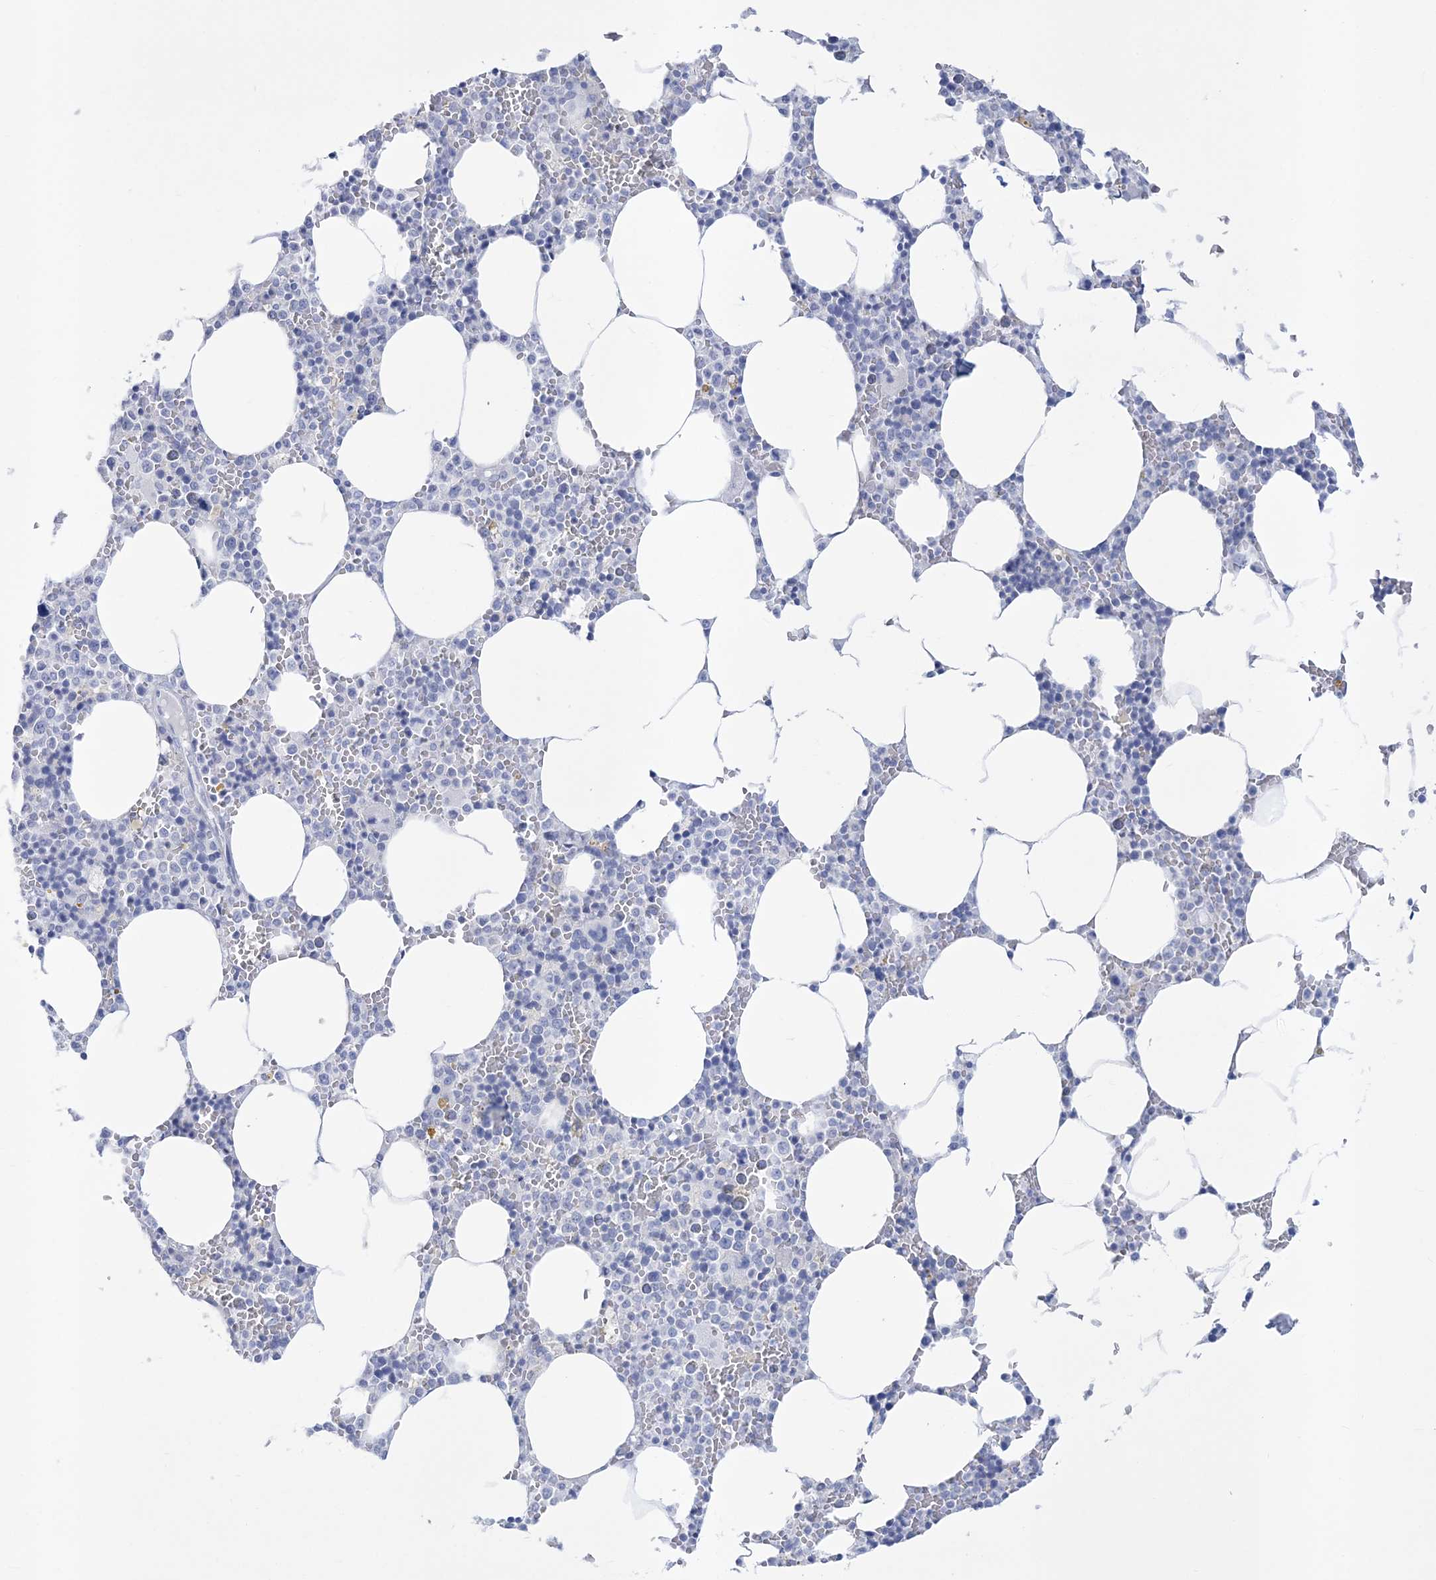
{"staining": {"intensity": "negative", "quantity": "none", "location": "none"}, "tissue": "bone marrow", "cell_type": "Hematopoietic cells", "image_type": "normal", "snomed": [{"axis": "morphology", "description": "Normal tissue, NOS"}, {"axis": "topography", "description": "Bone marrow"}], "caption": "Immunohistochemical staining of unremarkable bone marrow shows no significant staining in hematopoietic cells.", "gene": "RBP2", "patient": {"sex": "male", "age": 70}}